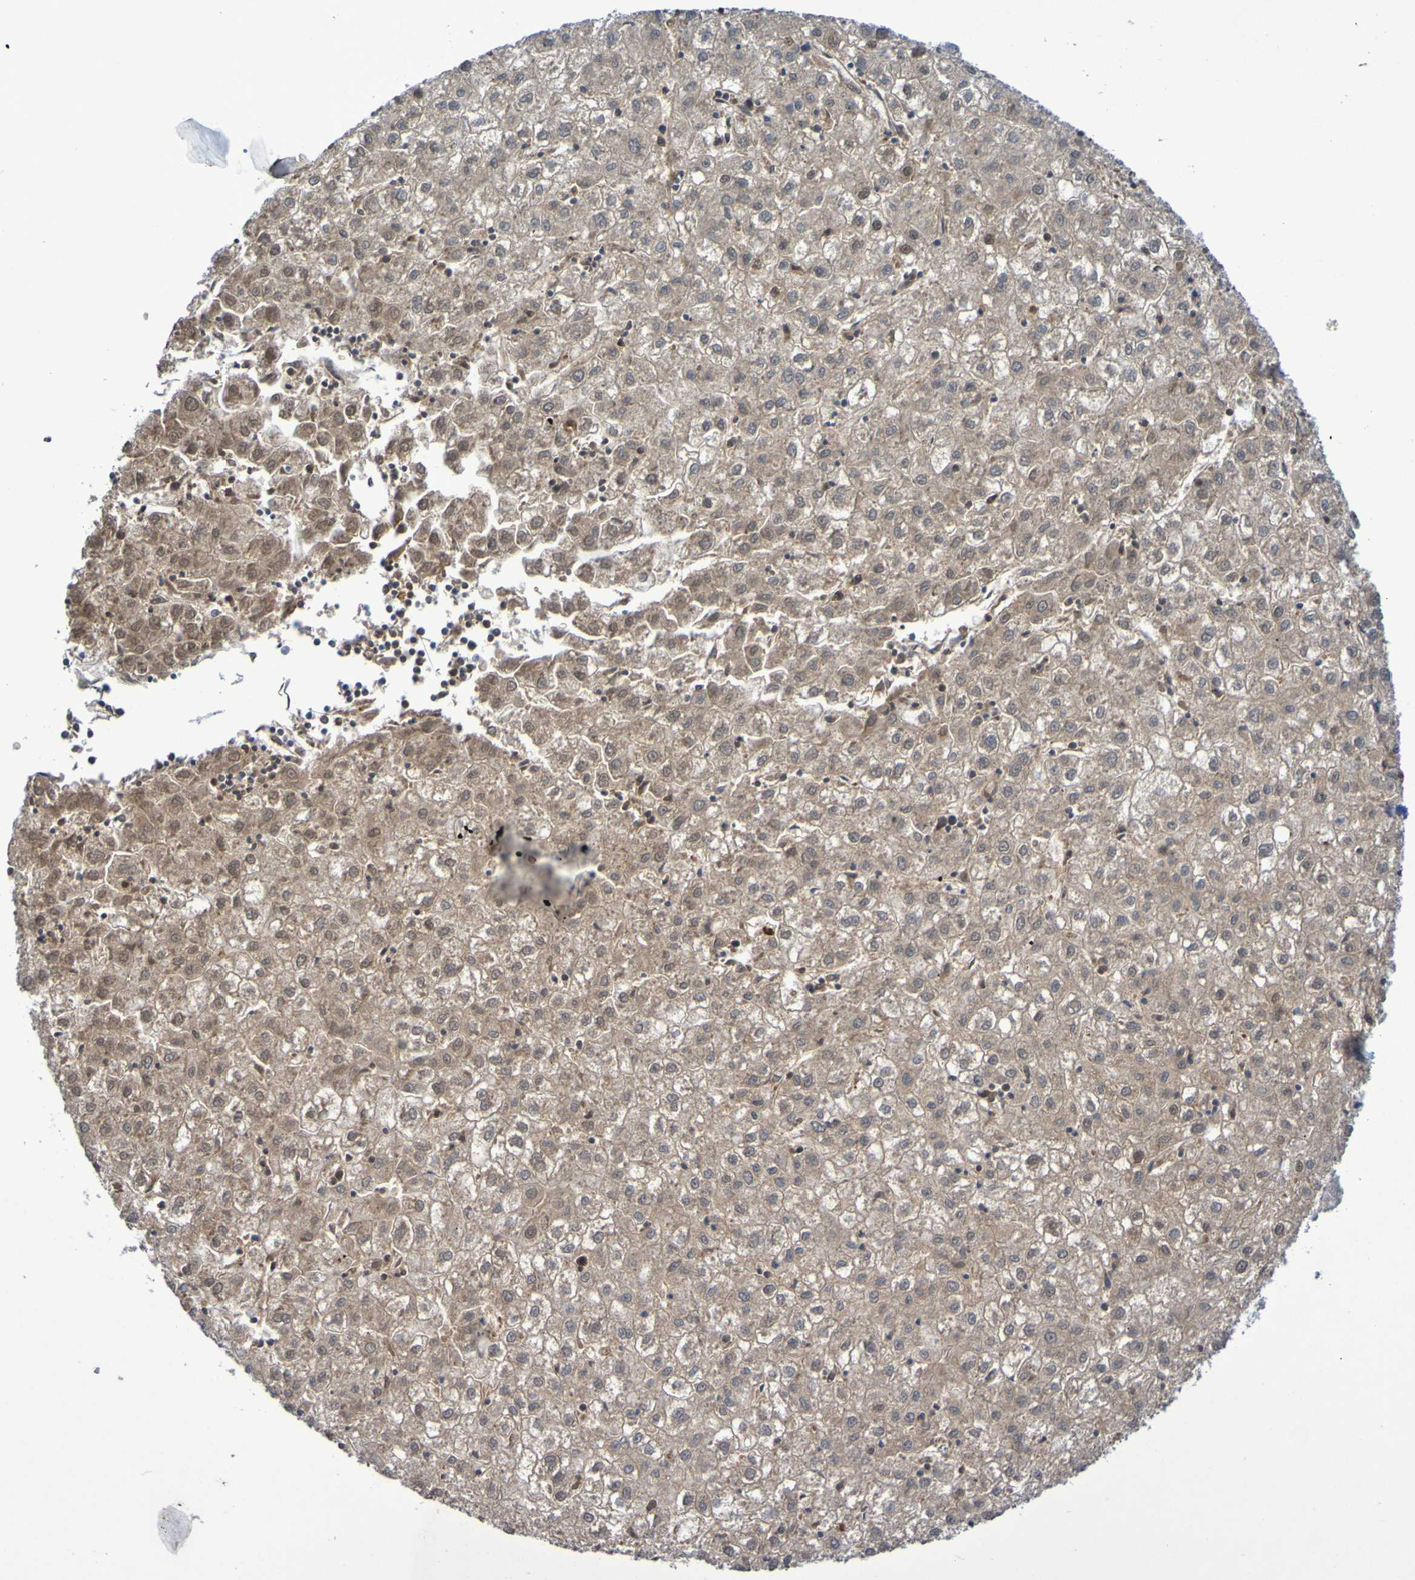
{"staining": {"intensity": "weak", "quantity": "25%-75%", "location": "cytoplasmic/membranous"}, "tissue": "liver cancer", "cell_type": "Tumor cells", "image_type": "cancer", "snomed": [{"axis": "morphology", "description": "Carcinoma, Hepatocellular, NOS"}, {"axis": "topography", "description": "Liver"}], "caption": "A brown stain highlights weak cytoplasmic/membranous staining of a protein in liver hepatocellular carcinoma tumor cells.", "gene": "FBP2", "patient": {"sex": "male", "age": 72}}